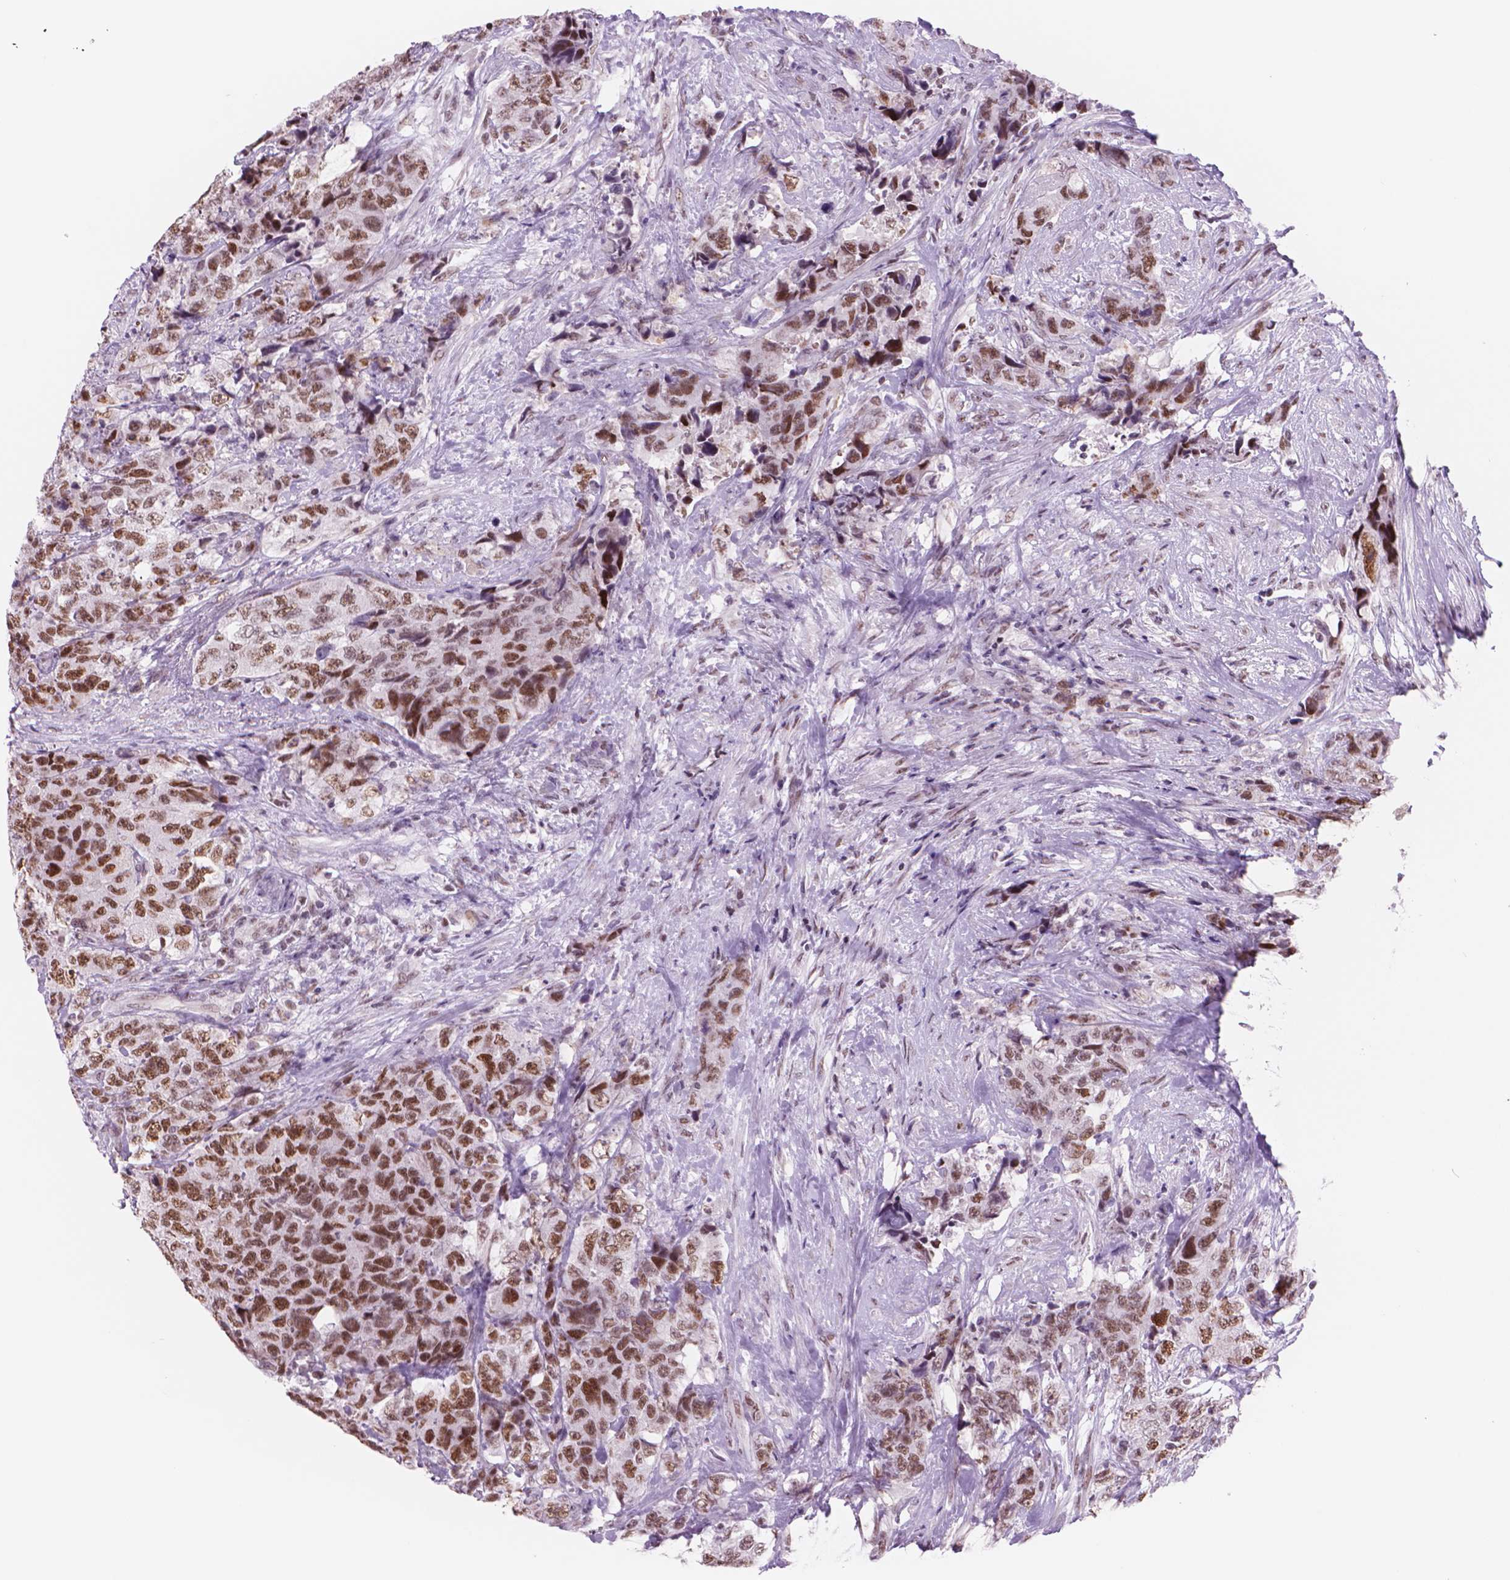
{"staining": {"intensity": "moderate", "quantity": ">75%", "location": "nuclear"}, "tissue": "urothelial cancer", "cell_type": "Tumor cells", "image_type": "cancer", "snomed": [{"axis": "morphology", "description": "Urothelial carcinoma, High grade"}, {"axis": "topography", "description": "Urinary bladder"}], "caption": "High-power microscopy captured an IHC micrograph of urothelial cancer, revealing moderate nuclear positivity in approximately >75% of tumor cells. (Stains: DAB (3,3'-diaminobenzidine) in brown, nuclei in blue, Microscopy: brightfield microscopy at high magnification).", "gene": "POLR3D", "patient": {"sex": "female", "age": 78}}